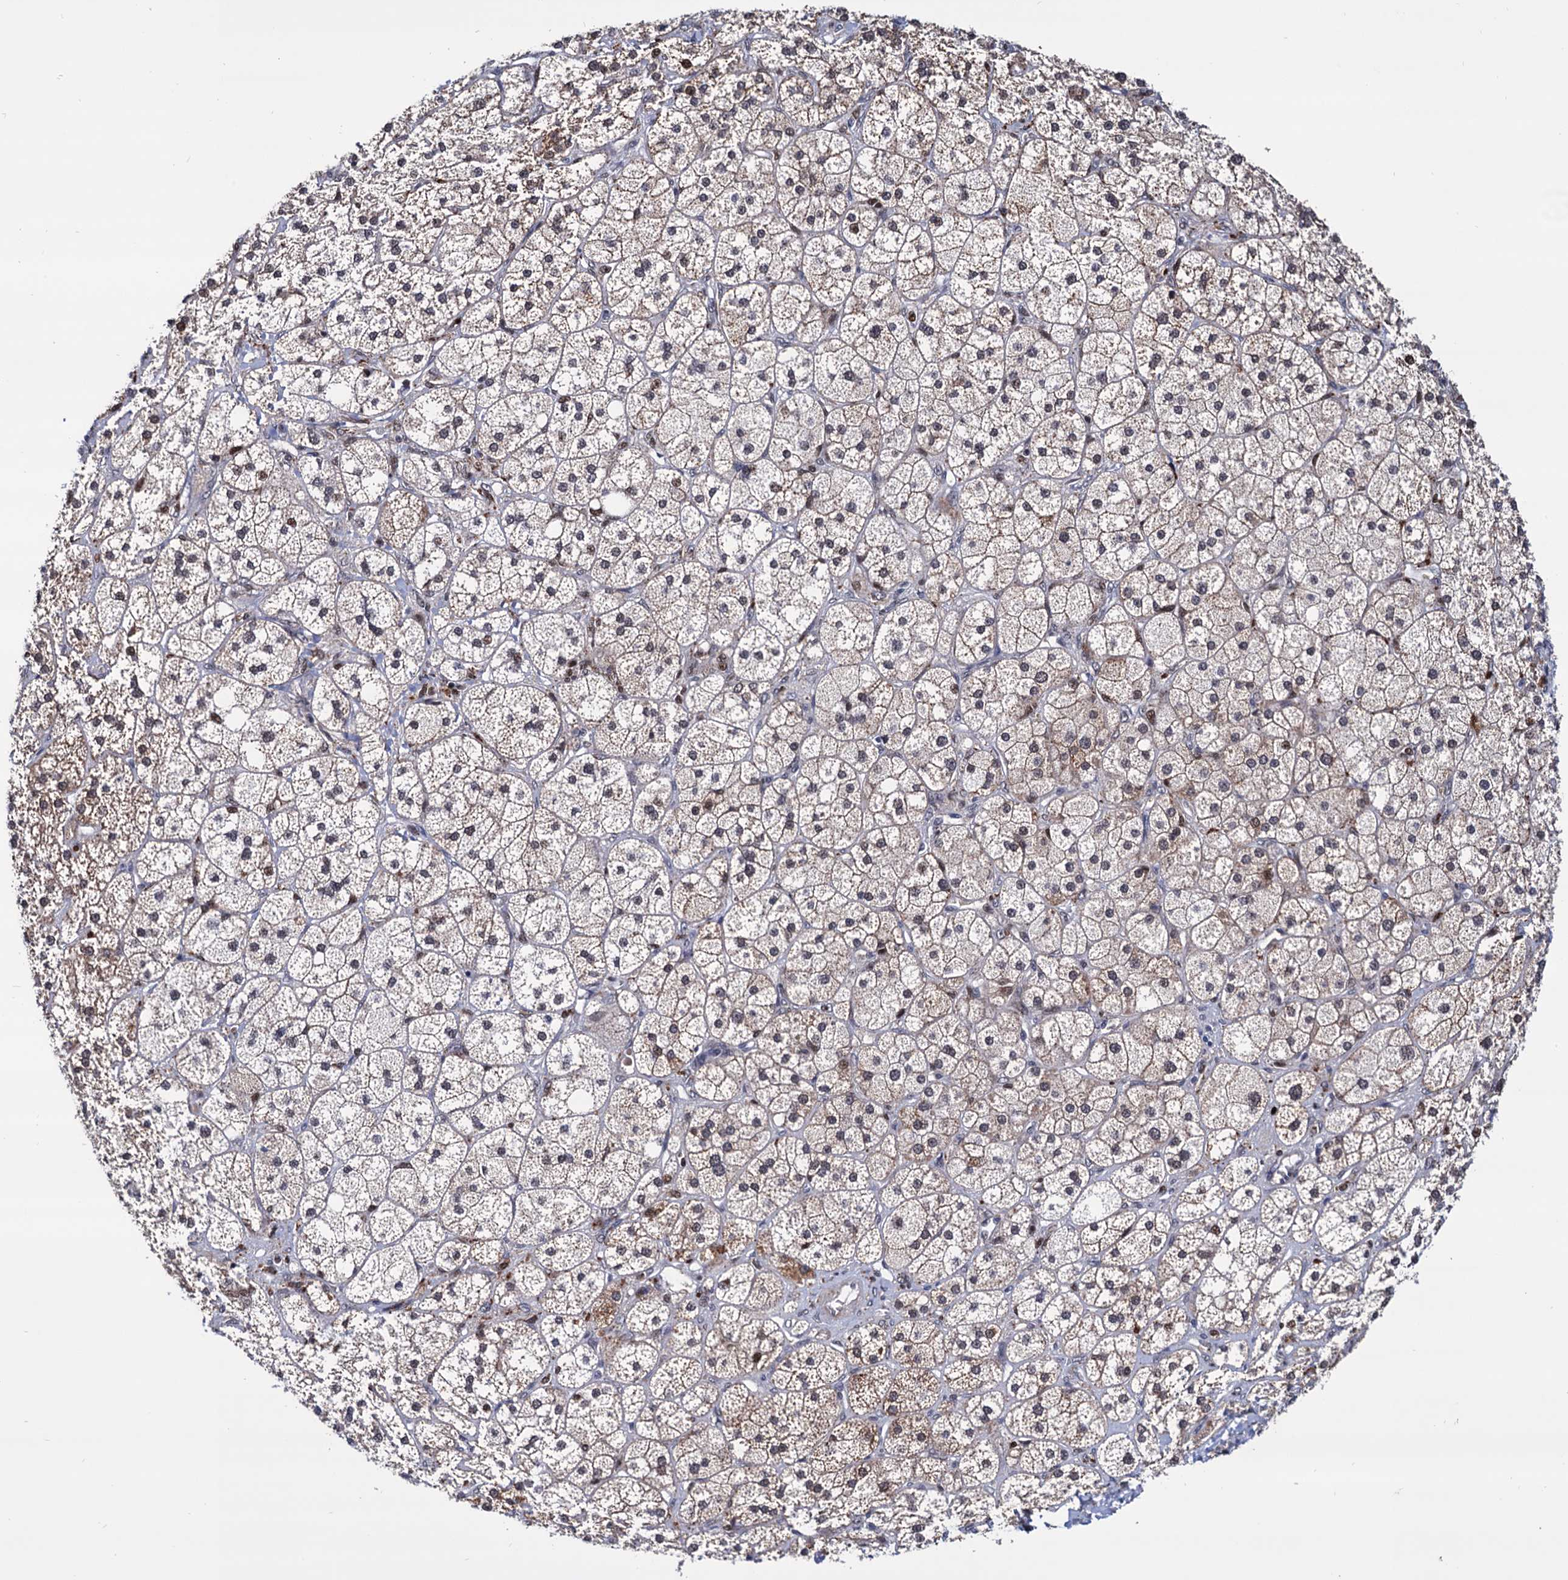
{"staining": {"intensity": "moderate", "quantity": ">75%", "location": "cytoplasmic/membranous,nuclear"}, "tissue": "adrenal gland", "cell_type": "Glandular cells", "image_type": "normal", "snomed": [{"axis": "morphology", "description": "Normal tissue, NOS"}, {"axis": "topography", "description": "Adrenal gland"}], "caption": "Immunohistochemistry image of unremarkable human adrenal gland stained for a protein (brown), which exhibits medium levels of moderate cytoplasmic/membranous,nuclear staining in about >75% of glandular cells.", "gene": "RNASEH2B", "patient": {"sex": "male", "age": 61}}